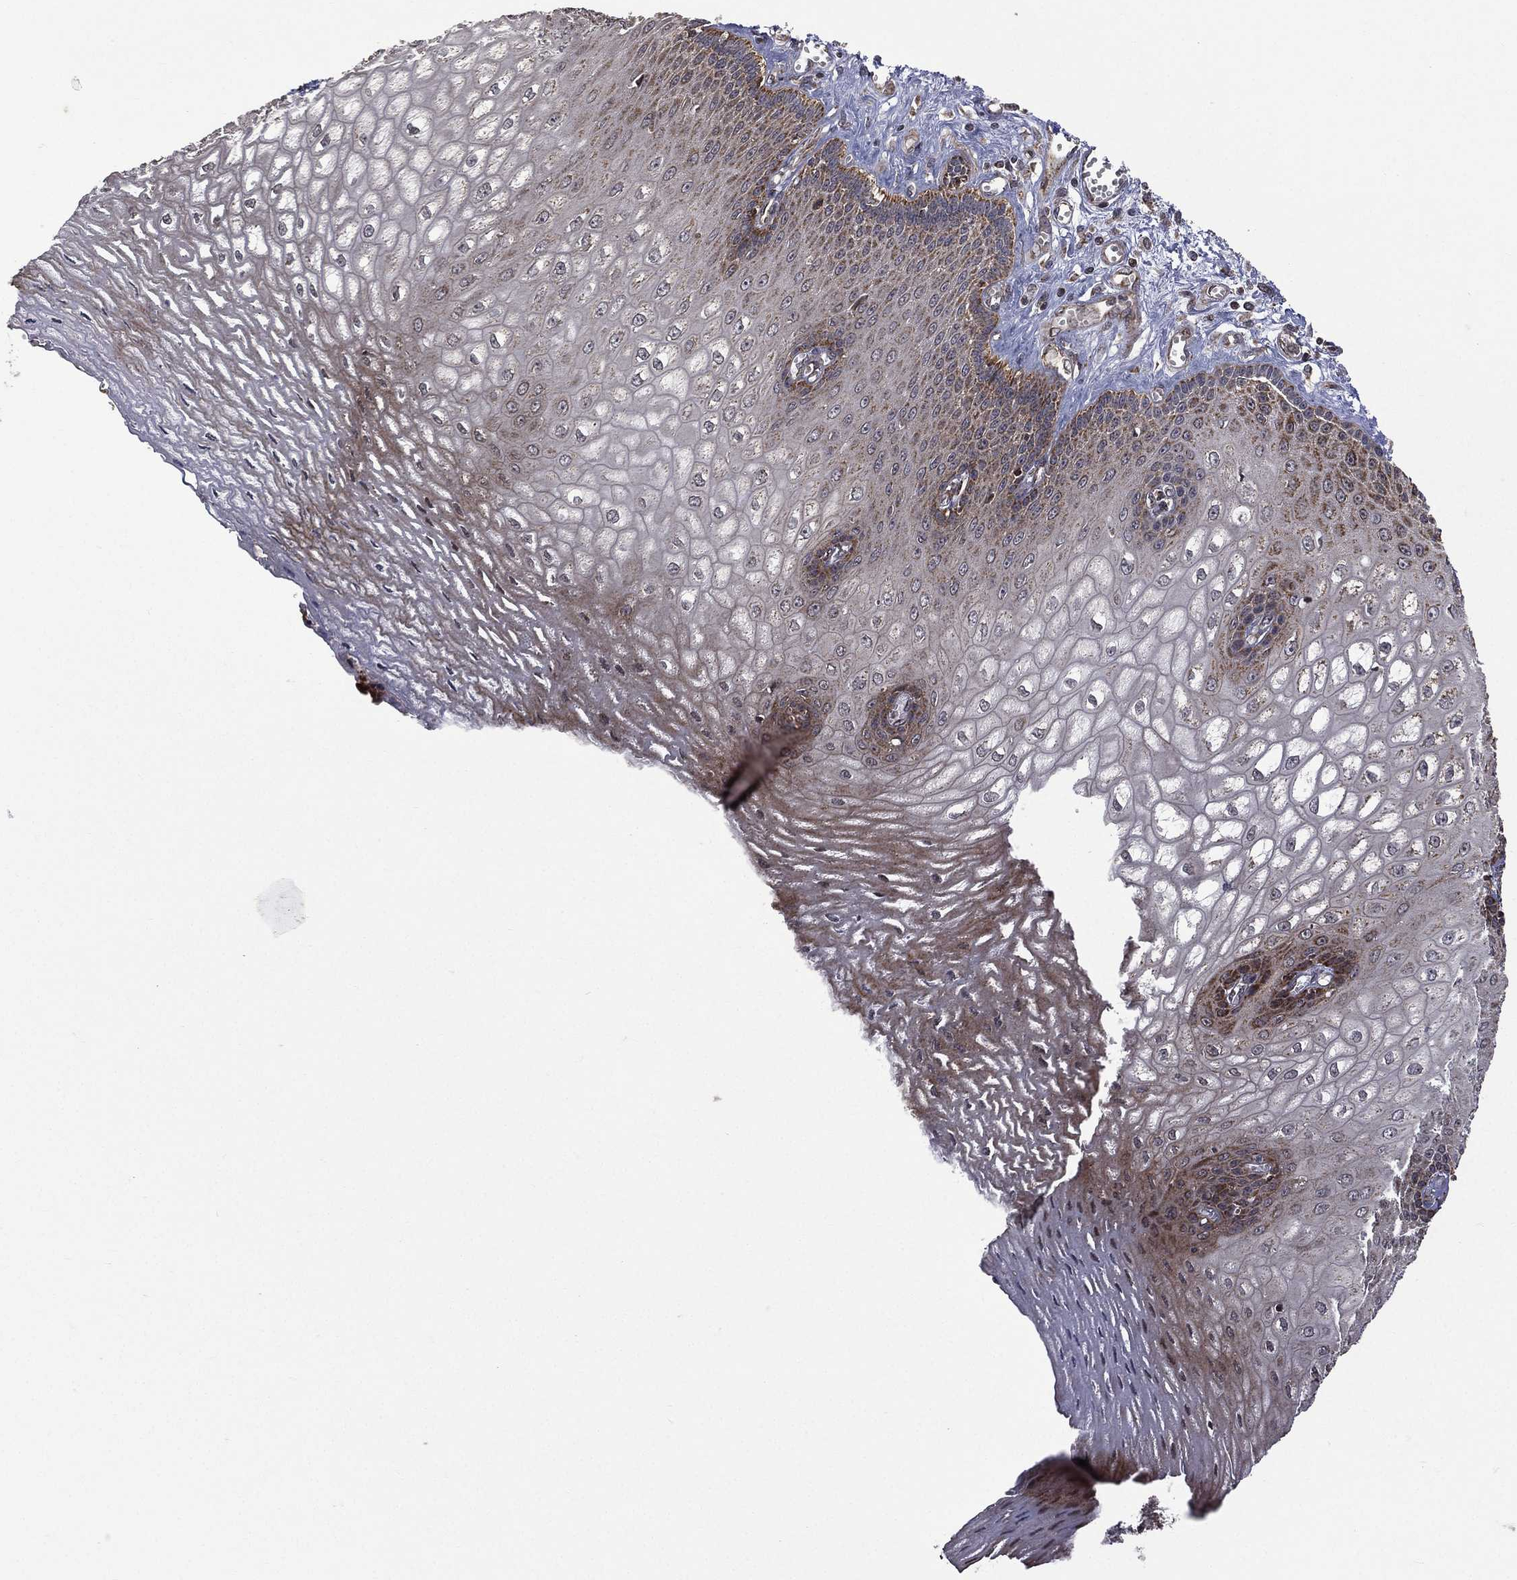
{"staining": {"intensity": "moderate", "quantity": "<25%", "location": "cytoplasmic/membranous"}, "tissue": "esophagus", "cell_type": "Squamous epithelial cells", "image_type": "normal", "snomed": [{"axis": "morphology", "description": "Normal tissue, NOS"}, {"axis": "topography", "description": "Esophagus"}], "caption": "Immunohistochemical staining of normal esophagus shows low levels of moderate cytoplasmic/membranous expression in about <25% of squamous epithelial cells. (IHC, brightfield microscopy, high magnification).", "gene": "GIMAP6", "patient": {"sex": "male", "age": 58}}